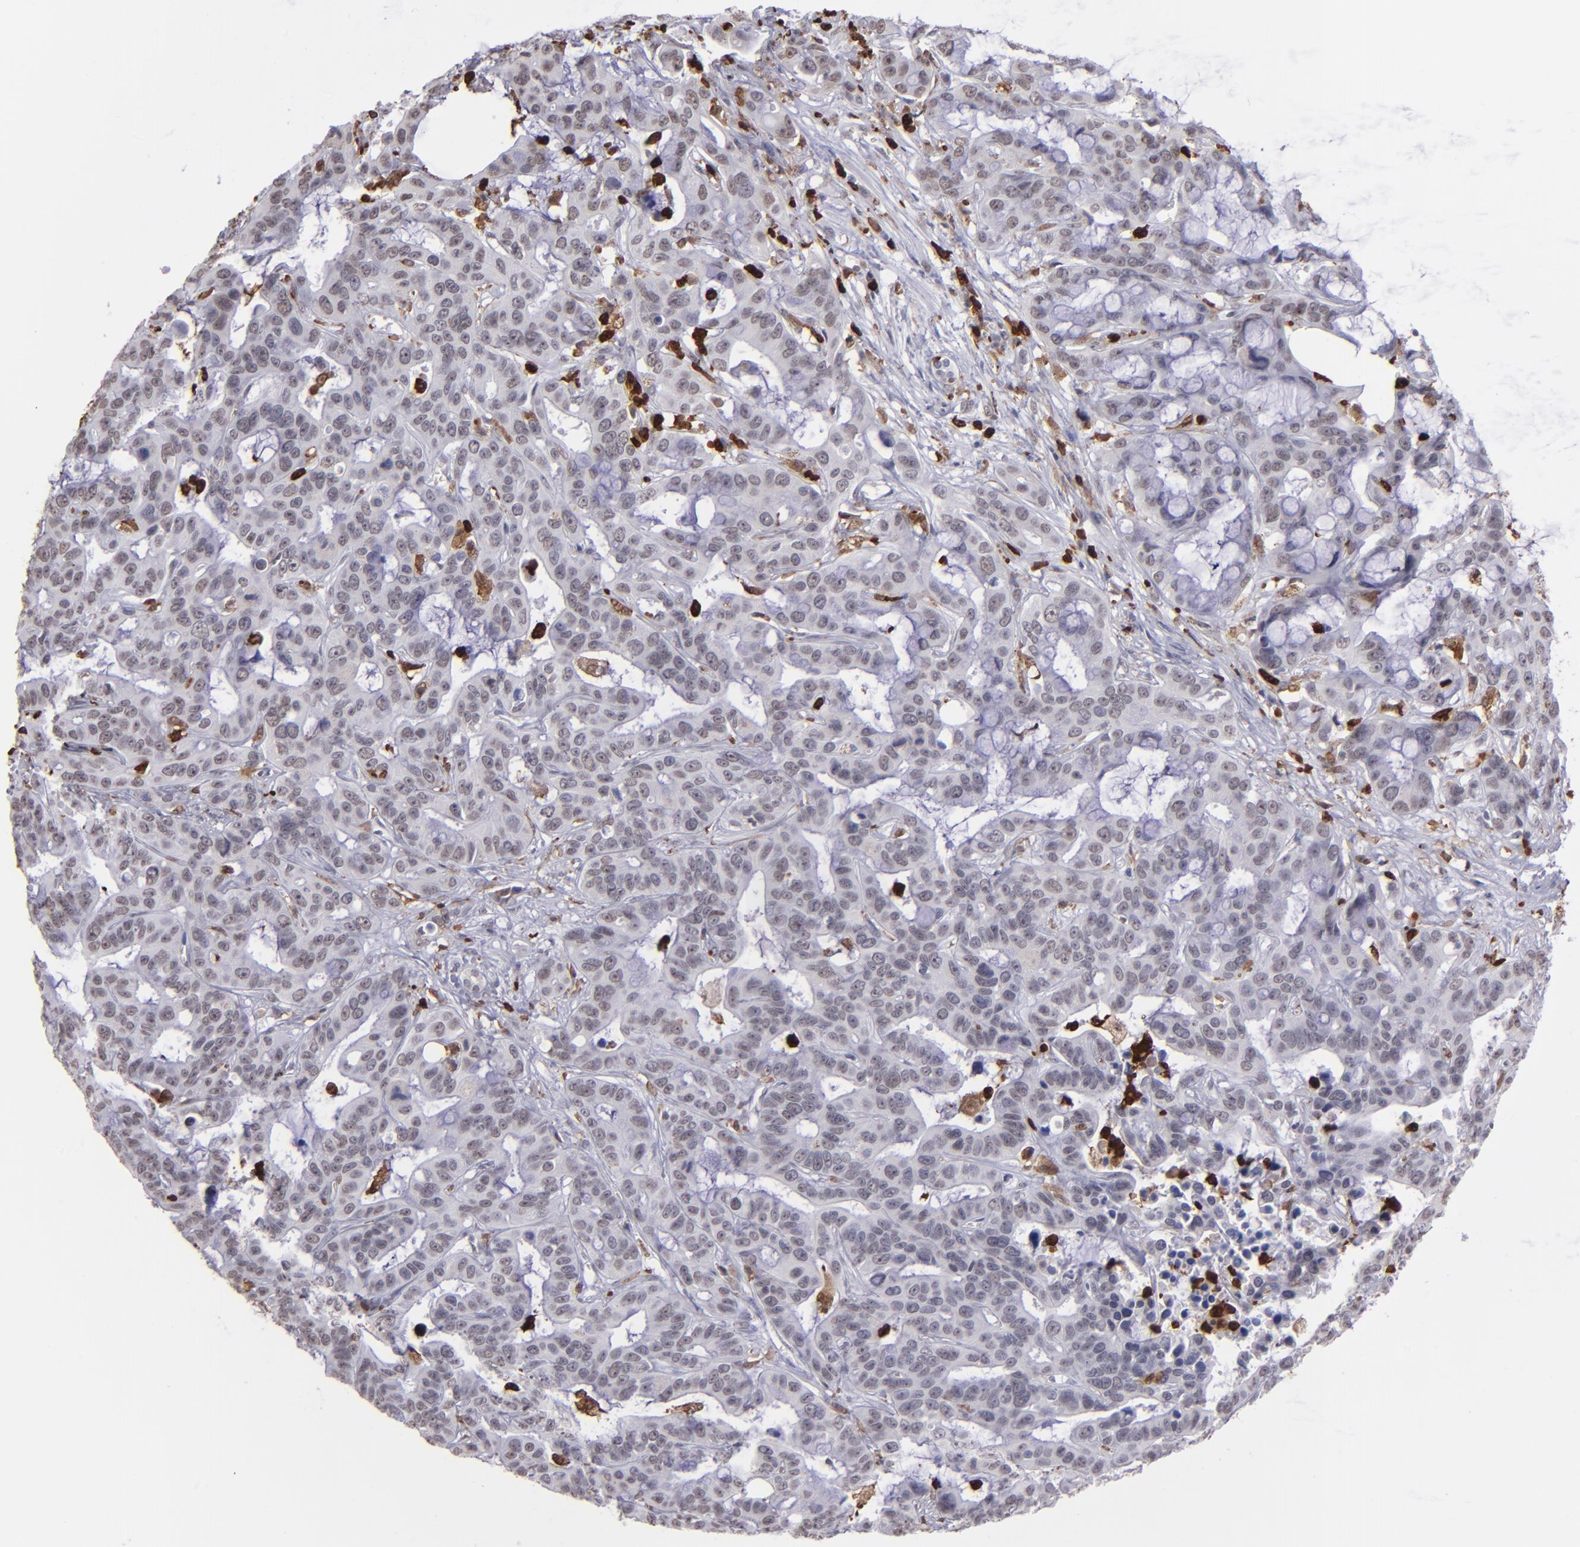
{"staining": {"intensity": "negative", "quantity": "none", "location": "none"}, "tissue": "liver cancer", "cell_type": "Tumor cells", "image_type": "cancer", "snomed": [{"axis": "morphology", "description": "Cholangiocarcinoma"}, {"axis": "topography", "description": "Liver"}], "caption": "IHC histopathology image of human liver cancer stained for a protein (brown), which demonstrates no positivity in tumor cells. Nuclei are stained in blue.", "gene": "NCF2", "patient": {"sex": "female", "age": 65}}